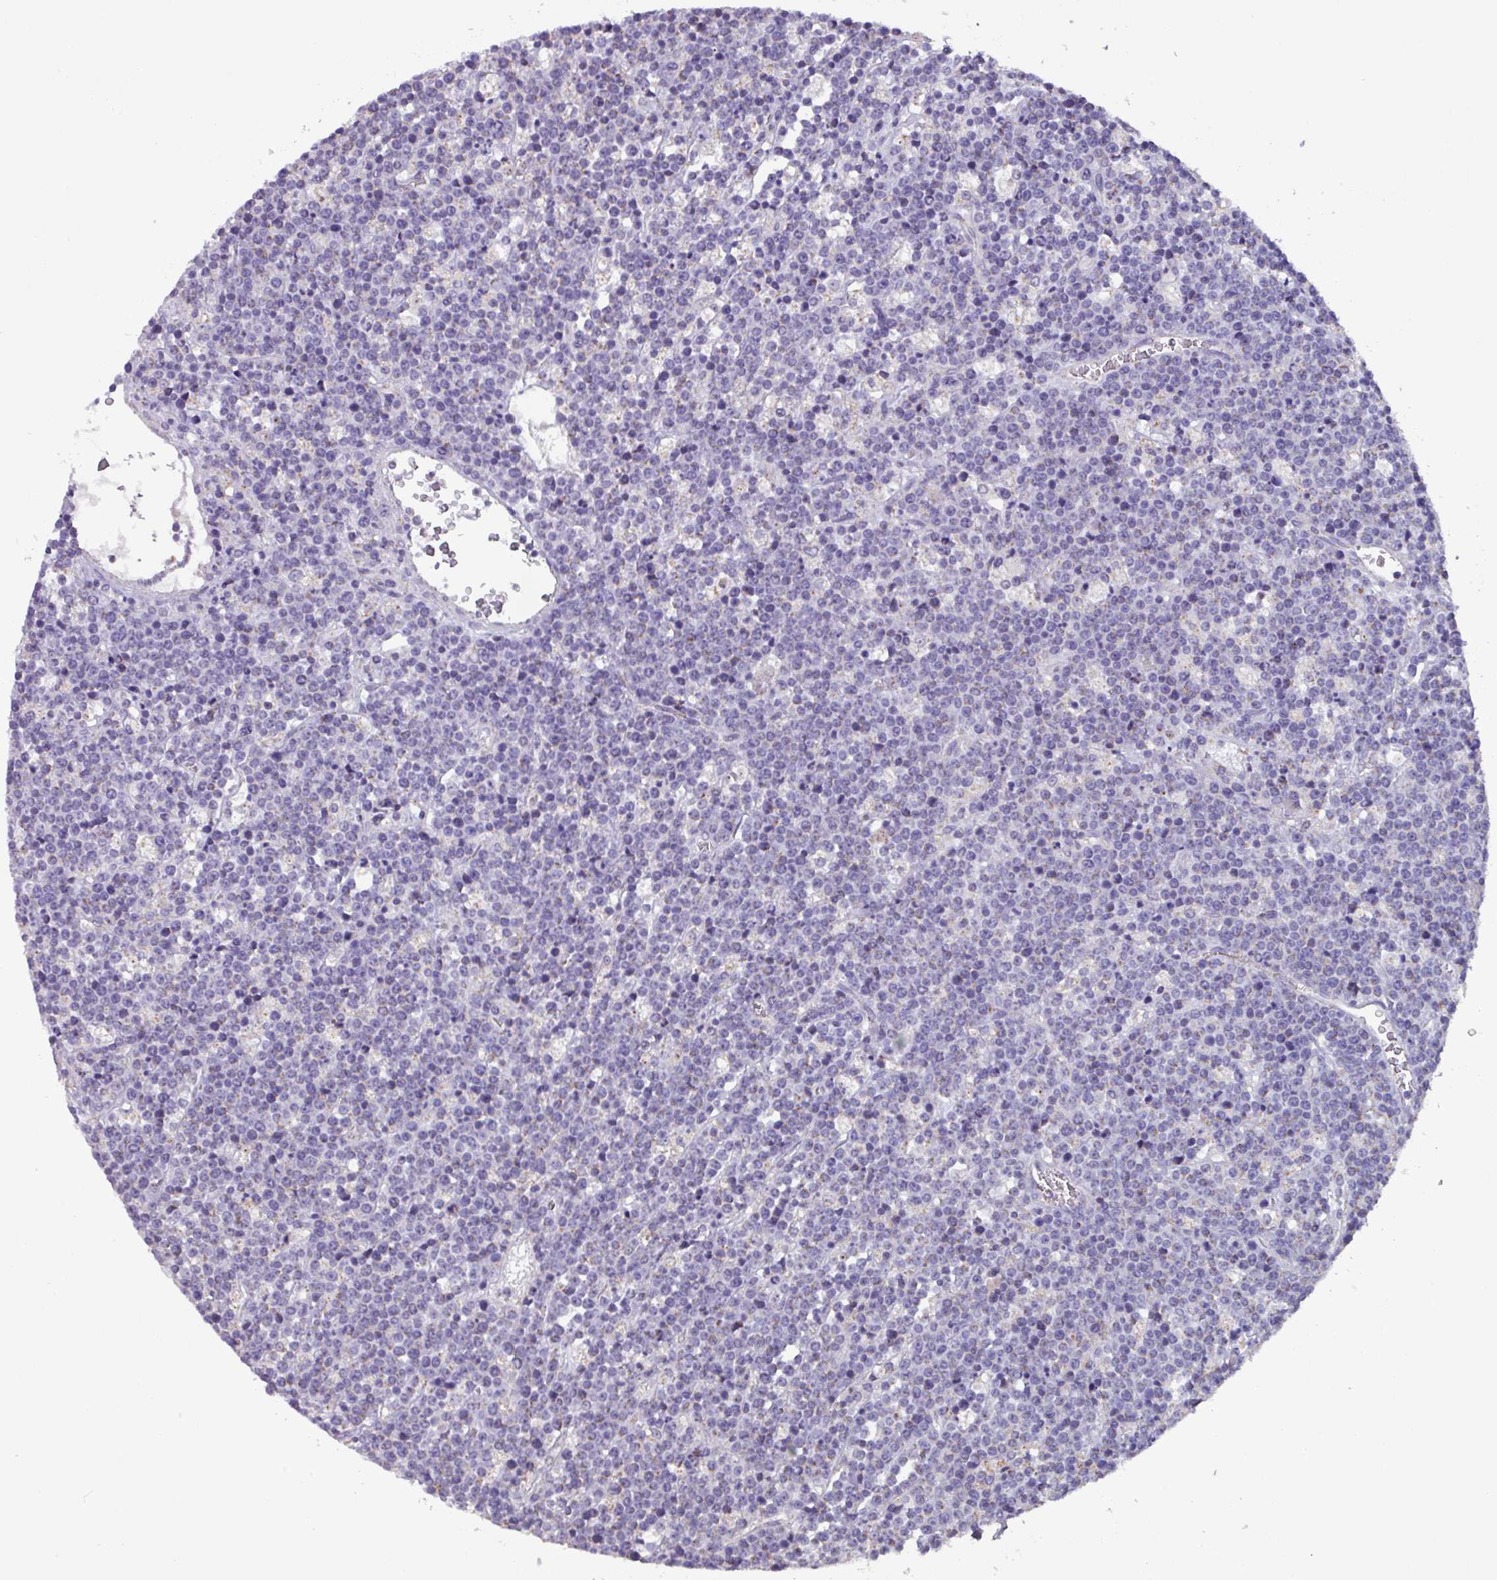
{"staining": {"intensity": "negative", "quantity": "none", "location": "none"}, "tissue": "lymphoma", "cell_type": "Tumor cells", "image_type": "cancer", "snomed": [{"axis": "morphology", "description": "Malignant lymphoma, non-Hodgkin's type, High grade"}, {"axis": "topography", "description": "Ovary"}], "caption": "DAB immunohistochemical staining of human lymphoma reveals no significant expression in tumor cells.", "gene": "MT-ND4", "patient": {"sex": "female", "age": 56}}